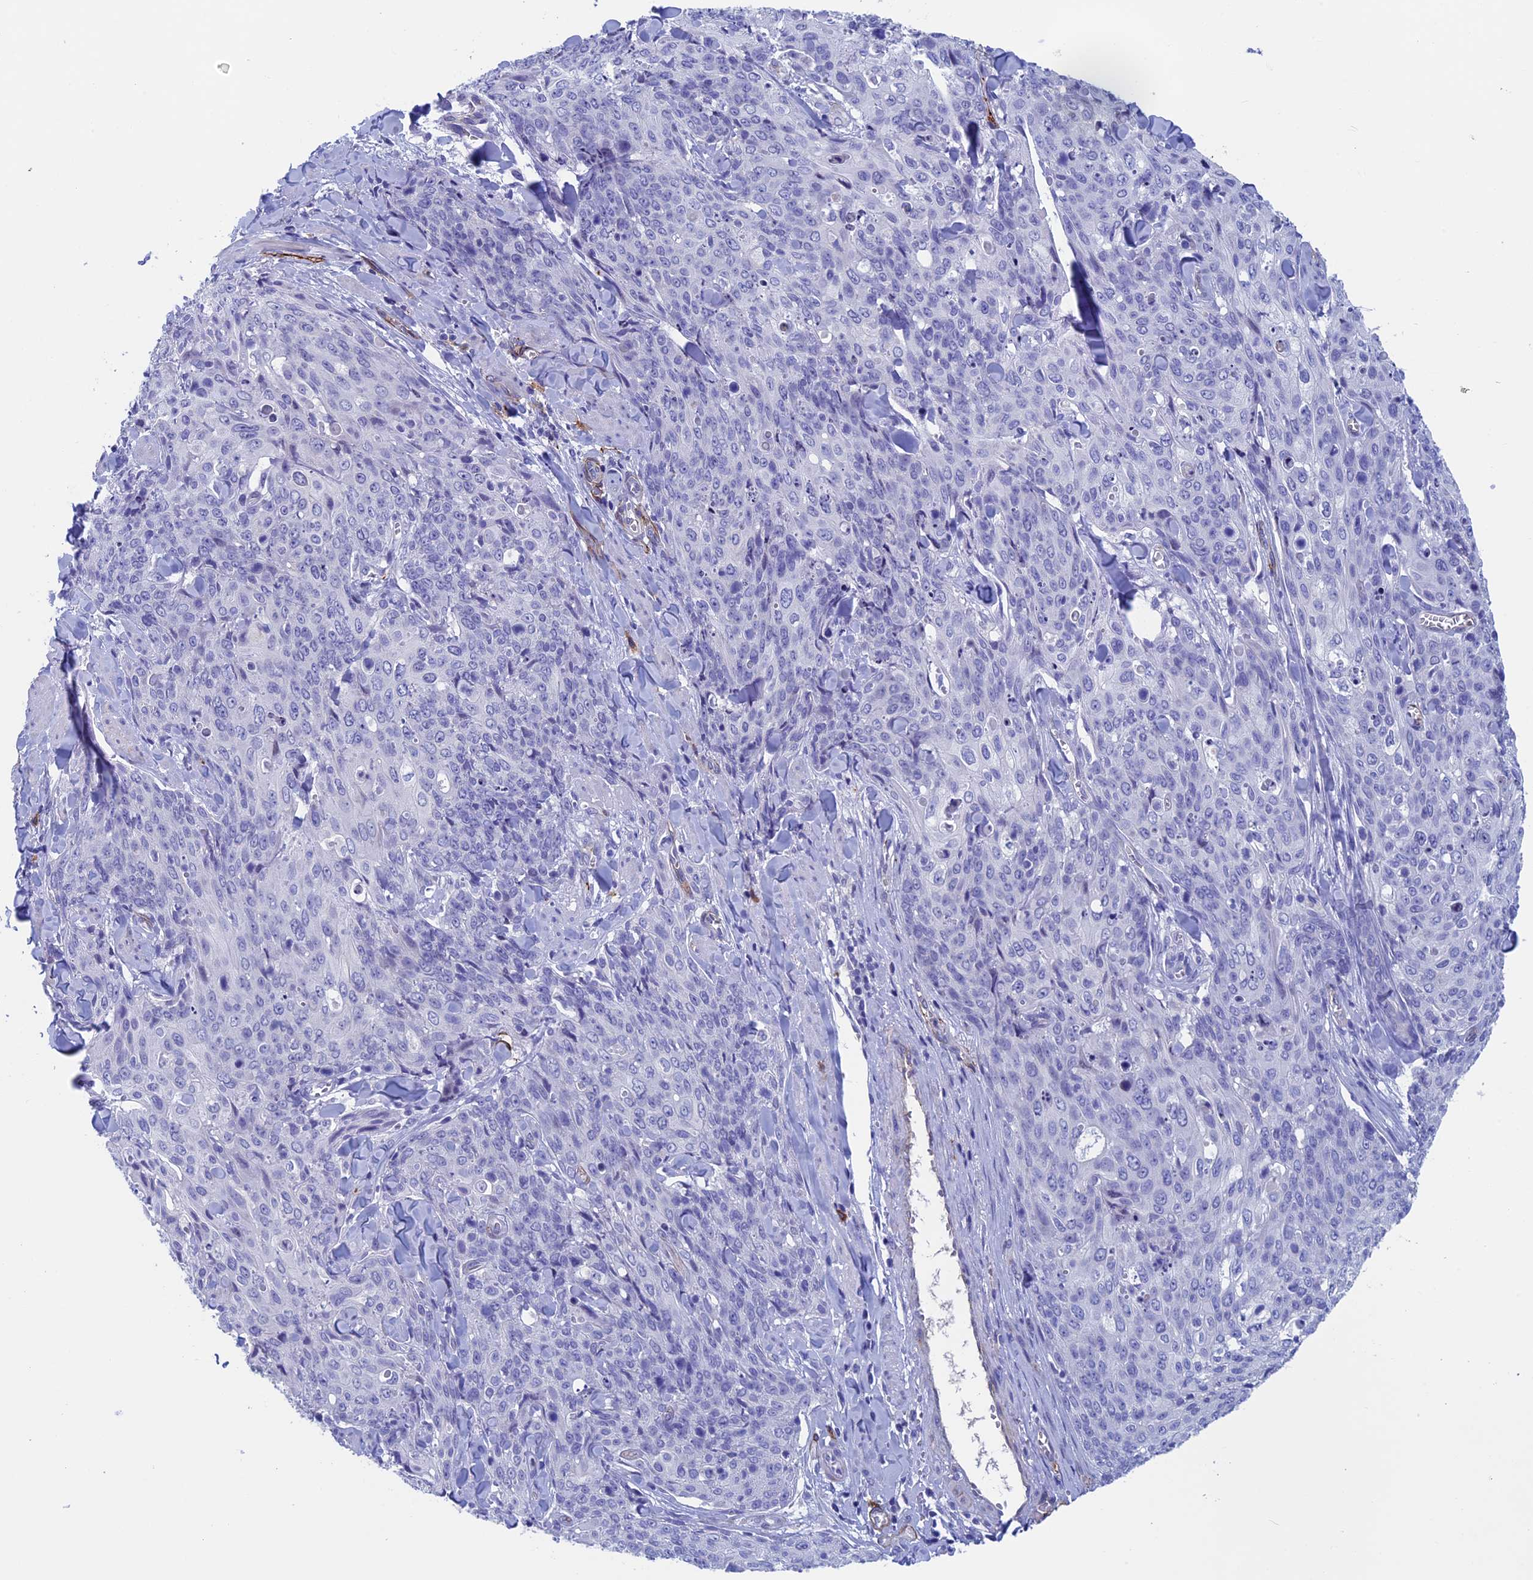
{"staining": {"intensity": "negative", "quantity": "none", "location": "none"}, "tissue": "skin cancer", "cell_type": "Tumor cells", "image_type": "cancer", "snomed": [{"axis": "morphology", "description": "Squamous cell carcinoma, NOS"}, {"axis": "topography", "description": "Skin"}, {"axis": "topography", "description": "Vulva"}], "caption": "Histopathology image shows no significant protein staining in tumor cells of skin squamous cell carcinoma.", "gene": "INSYN1", "patient": {"sex": "female", "age": 85}}